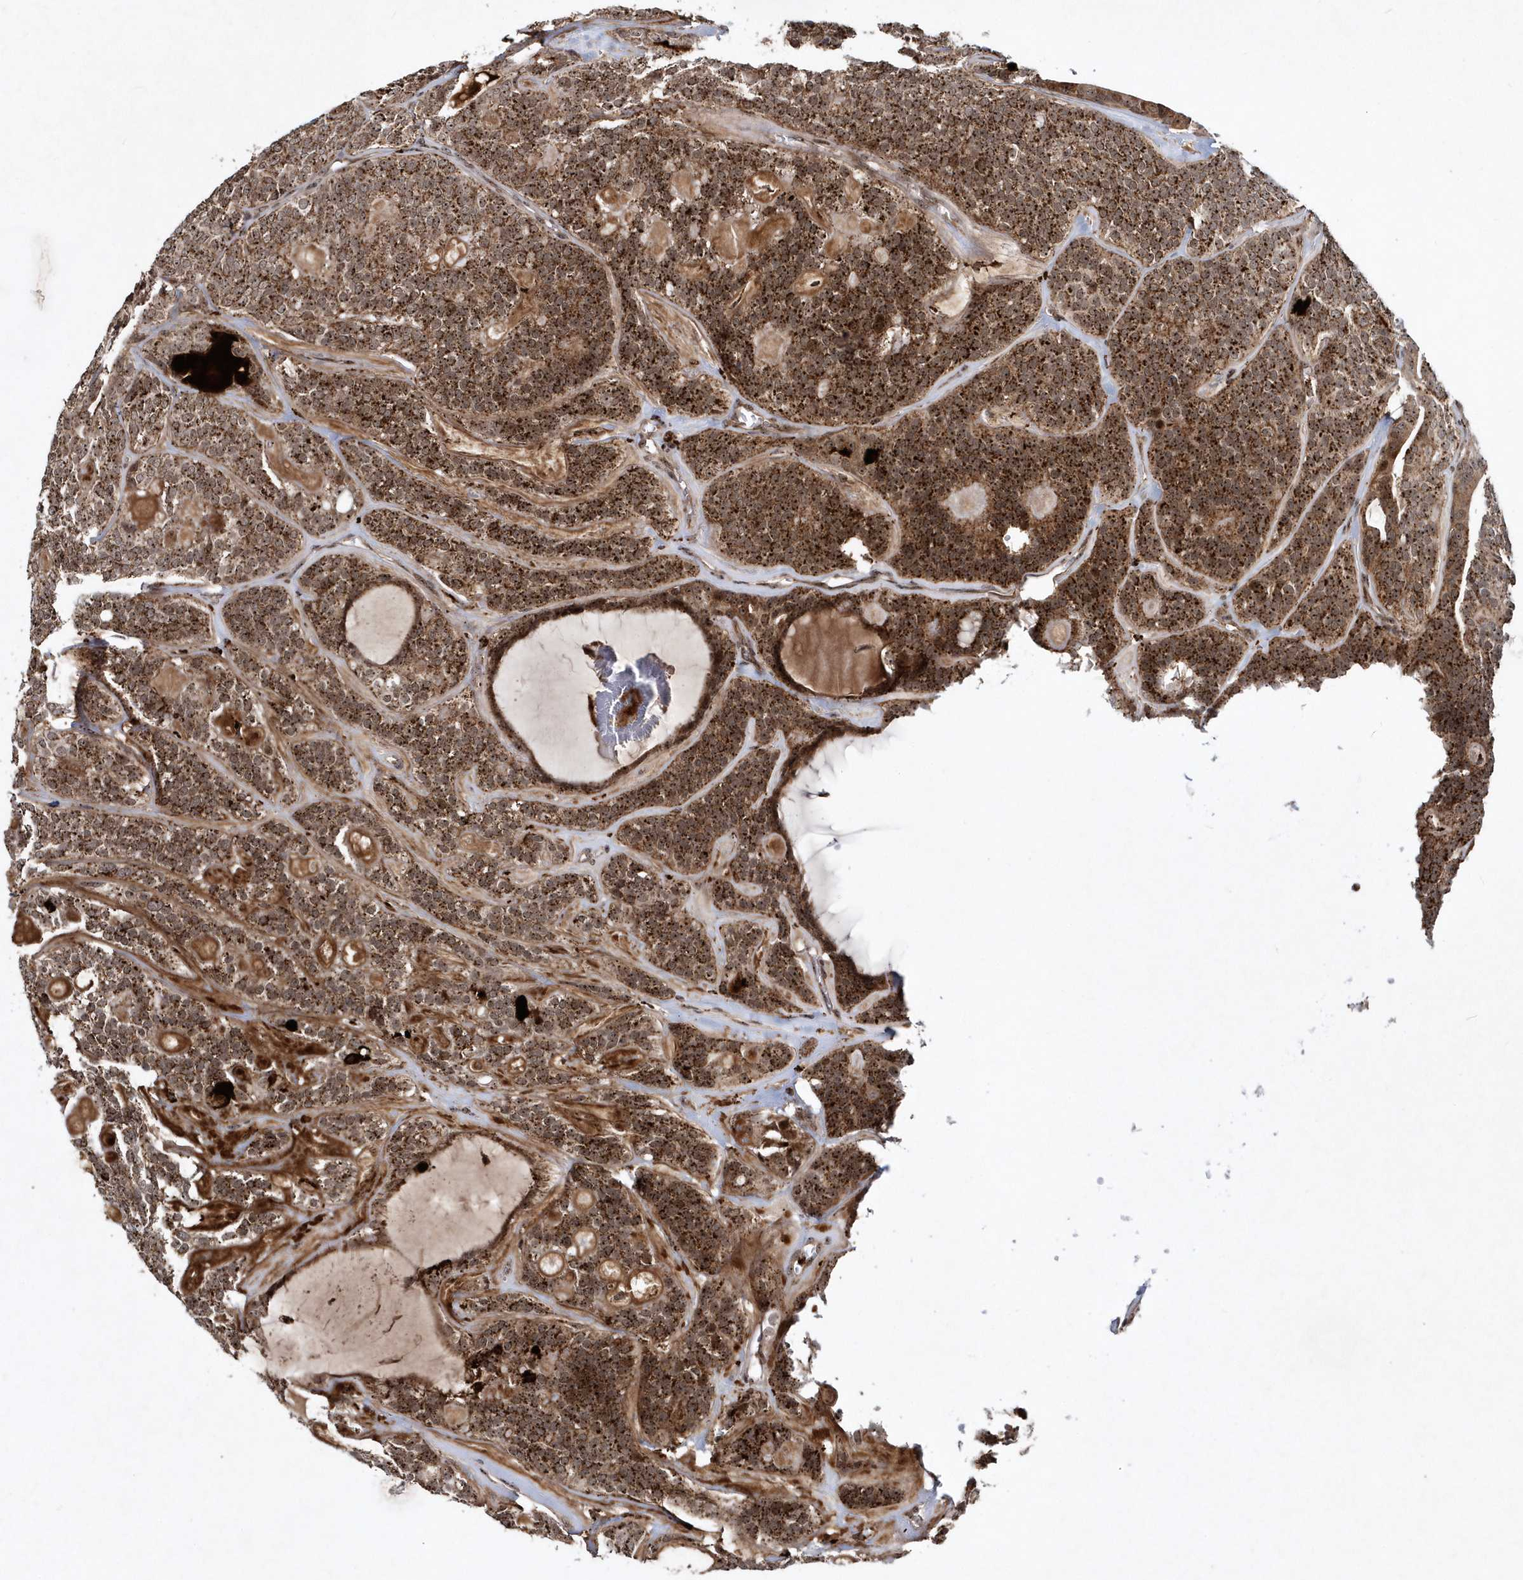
{"staining": {"intensity": "strong", "quantity": ">75%", "location": "cytoplasmic/membranous,nuclear"}, "tissue": "head and neck cancer", "cell_type": "Tumor cells", "image_type": "cancer", "snomed": [{"axis": "morphology", "description": "Adenocarcinoma, NOS"}, {"axis": "topography", "description": "Head-Neck"}], "caption": "Head and neck cancer (adenocarcinoma) stained with DAB (3,3'-diaminobenzidine) immunohistochemistry shows high levels of strong cytoplasmic/membranous and nuclear positivity in about >75% of tumor cells.", "gene": "SOWAHB", "patient": {"sex": "male", "age": 66}}